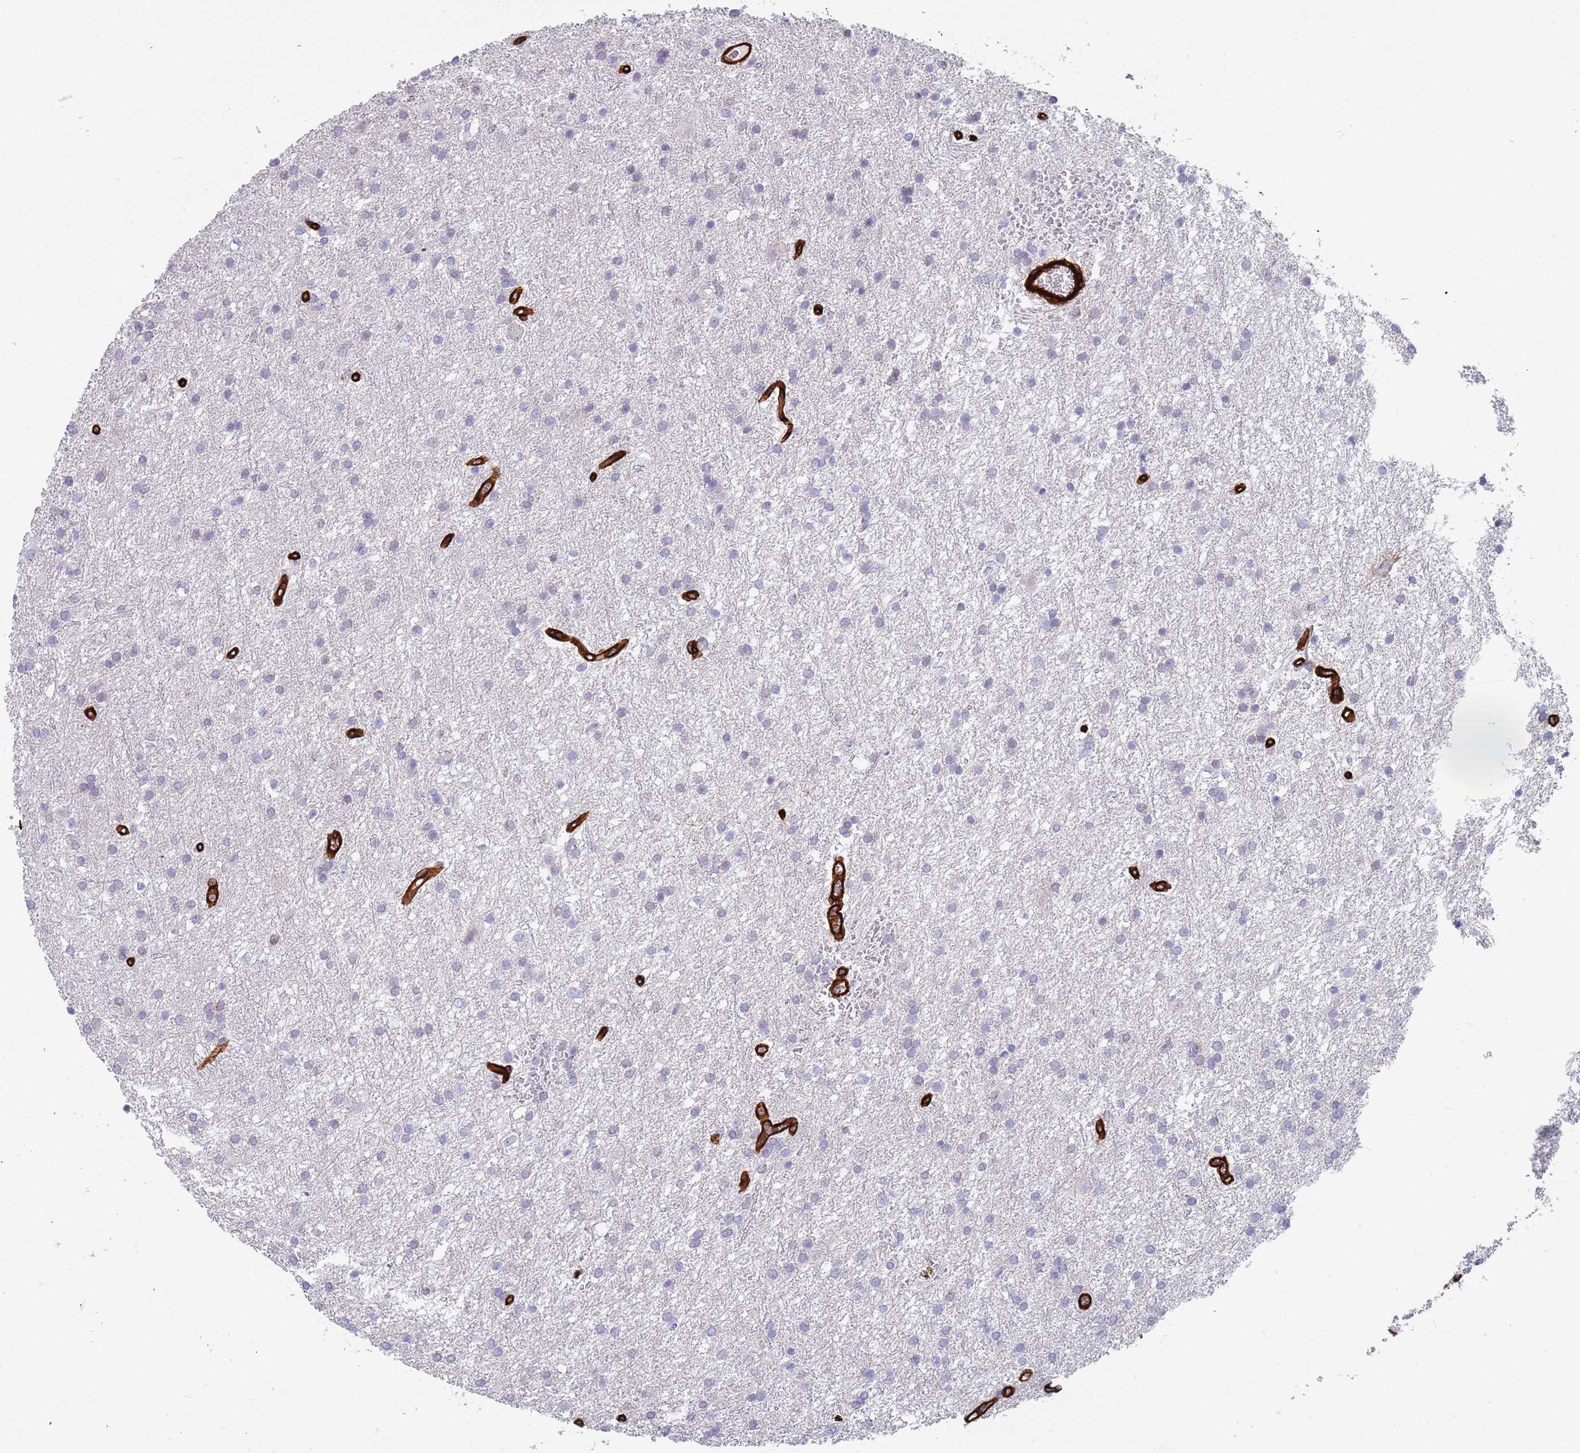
{"staining": {"intensity": "negative", "quantity": "none", "location": "none"}, "tissue": "glioma", "cell_type": "Tumor cells", "image_type": "cancer", "snomed": [{"axis": "morphology", "description": "Glioma, malignant, High grade"}, {"axis": "topography", "description": "Brain"}], "caption": "Tumor cells show no significant positivity in malignant glioma (high-grade). The staining was performed using DAB (3,3'-diaminobenzidine) to visualize the protein expression in brown, while the nuclei were stained in blue with hematoxylin (Magnification: 20x).", "gene": "CAV2", "patient": {"sex": "female", "age": 50}}